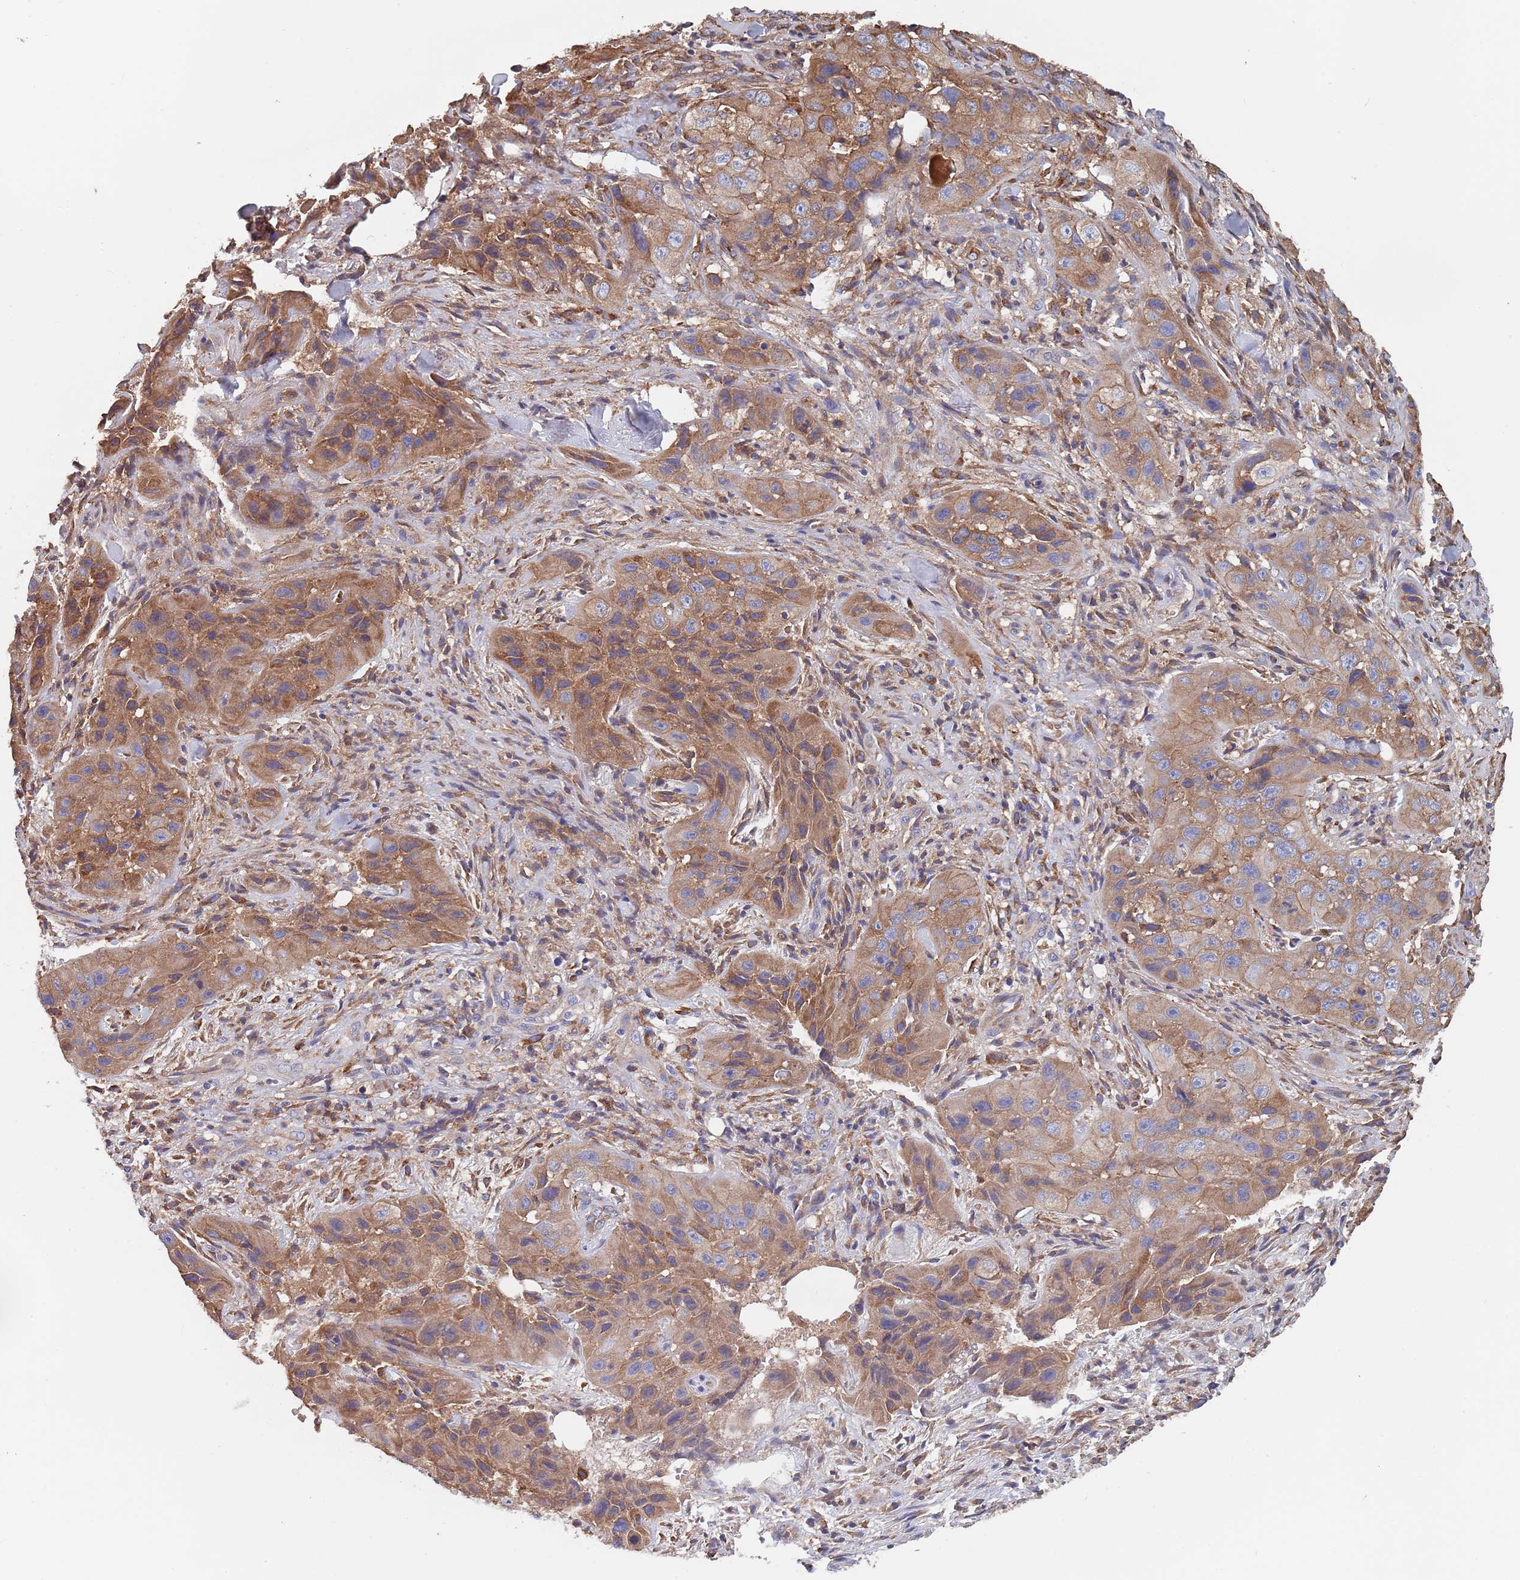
{"staining": {"intensity": "moderate", "quantity": ">75%", "location": "cytoplasmic/membranous"}, "tissue": "skin cancer", "cell_type": "Tumor cells", "image_type": "cancer", "snomed": [{"axis": "morphology", "description": "Squamous cell carcinoma, NOS"}, {"axis": "topography", "description": "Skin"}, {"axis": "topography", "description": "Subcutis"}], "caption": "Immunohistochemical staining of human skin cancer (squamous cell carcinoma) exhibits moderate cytoplasmic/membranous protein expression in about >75% of tumor cells.", "gene": "DCUN1D3", "patient": {"sex": "male", "age": 73}}